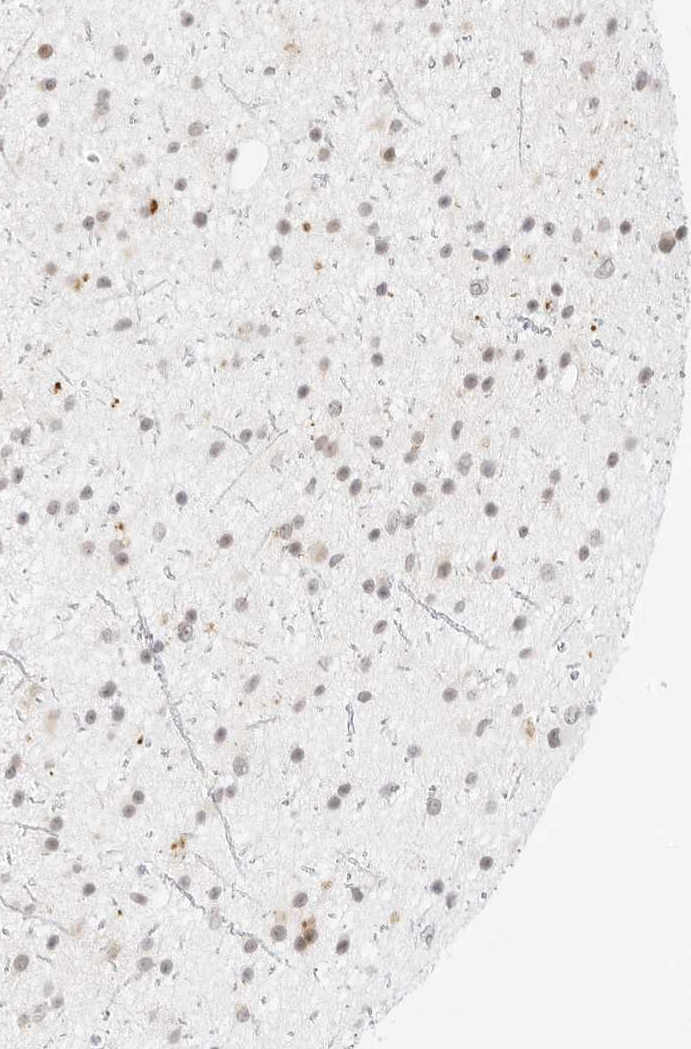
{"staining": {"intensity": "negative", "quantity": "none", "location": "none"}, "tissue": "glioma", "cell_type": "Tumor cells", "image_type": "cancer", "snomed": [{"axis": "morphology", "description": "Glioma, malignant, Low grade"}, {"axis": "topography", "description": "Cerebral cortex"}], "caption": "This micrograph is of glioma stained with IHC to label a protein in brown with the nuclei are counter-stained blue. There is no expression in tumor cells.", "gene": "POLR3C", "patient": {"sex": "female", "age": 39}}